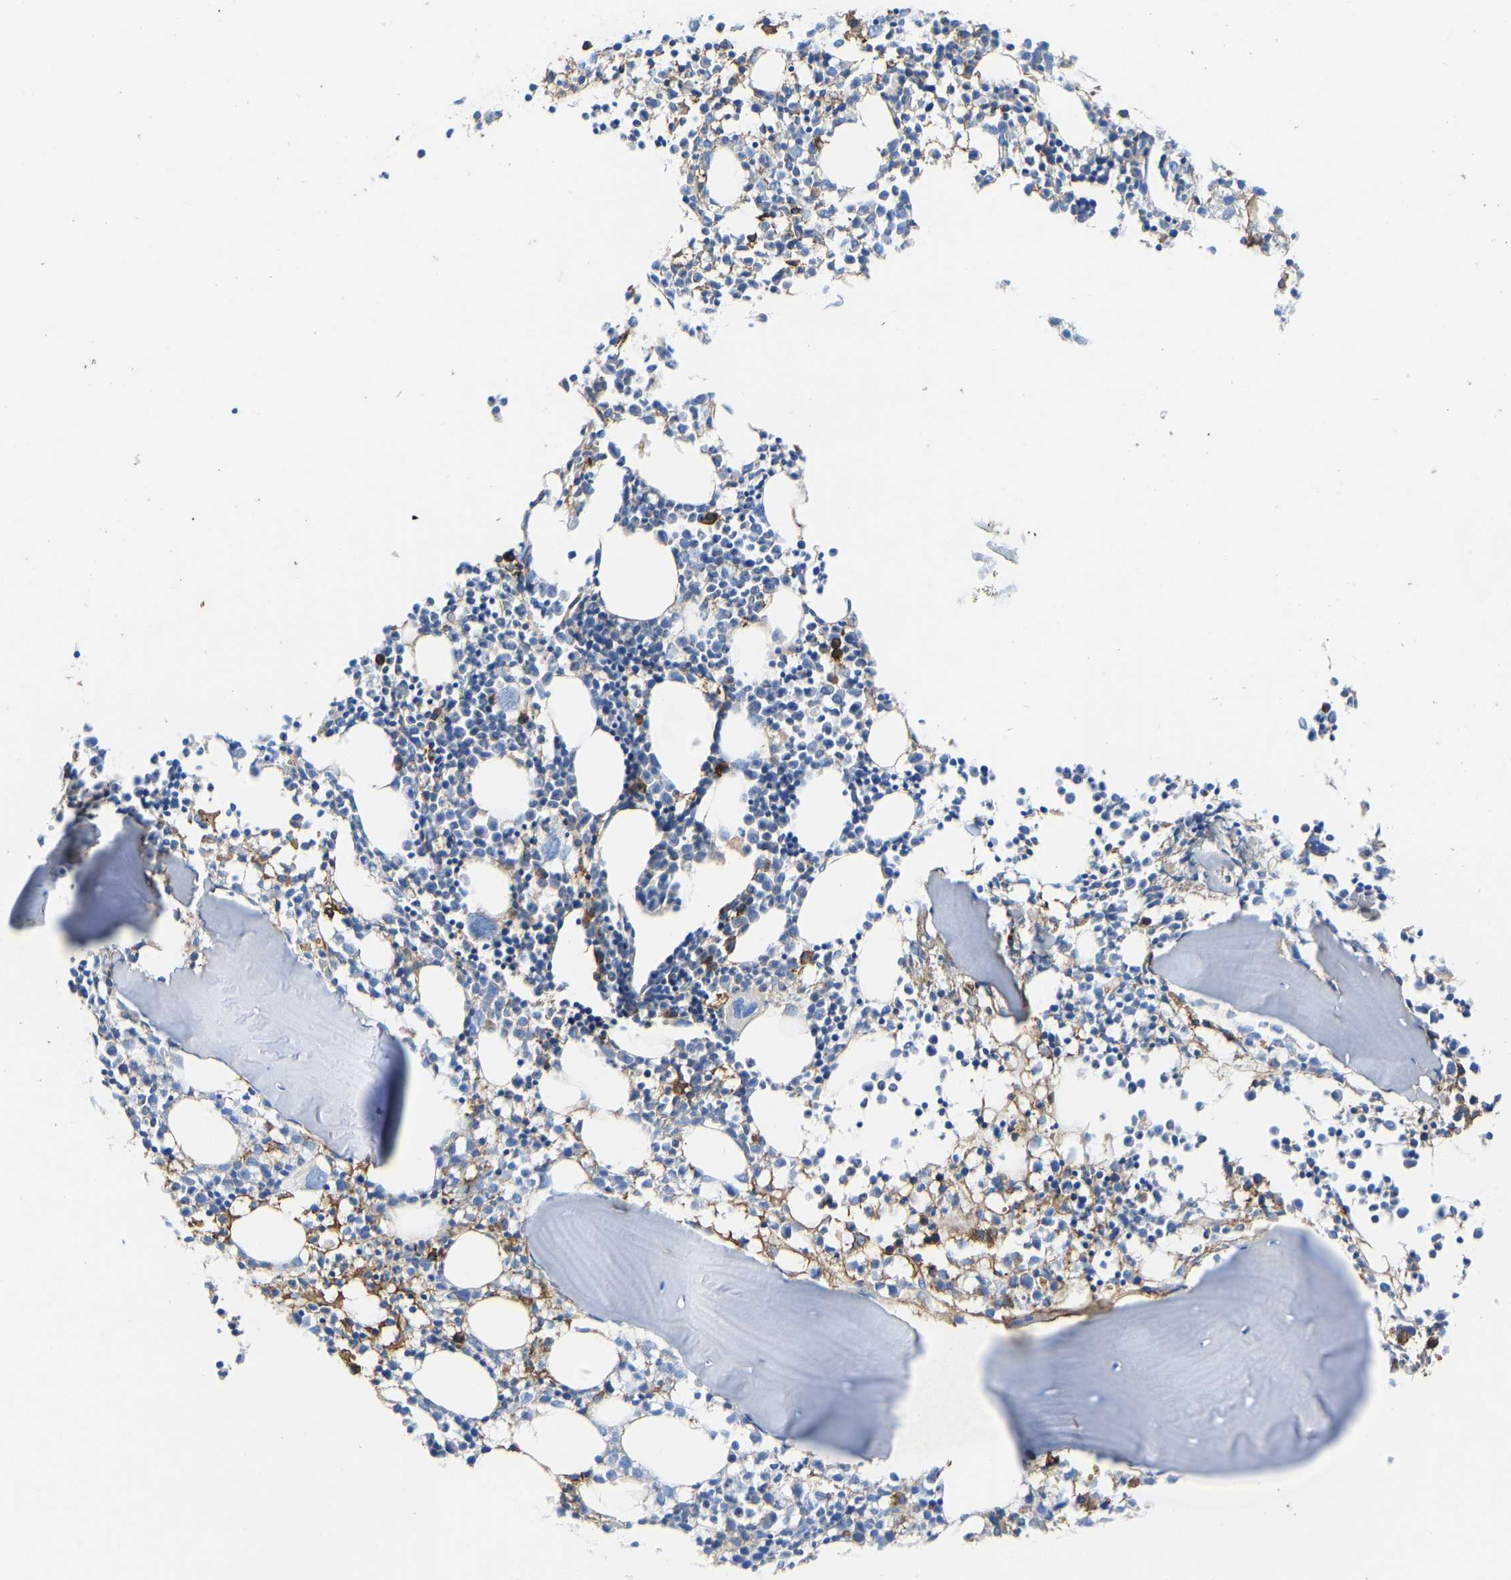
{"staining": {"intensity": "moderate", "quantity": "<25%", "location": "cytoplasmic/membranous"}, "tissue": "bone marrow", "cell_type": "Hematopoietic cells", "image_type": "normal", "snomed": [{"axis": "morphology", "description": "Normal tissue, NOS"}, {"axis": "morphology", "description": "Inflammation, NOS"}, {"axis": "topography", "description": "Bone marrow"}], "caption": "The histopathology image exhibits staining of benign bone marrow, revealing moderate cytoplasmic/membranous protein positivity (brown color) within hematopoietic cells.", "gene": "HSPG2", "patient": {"sex": "male", "age": 25}}